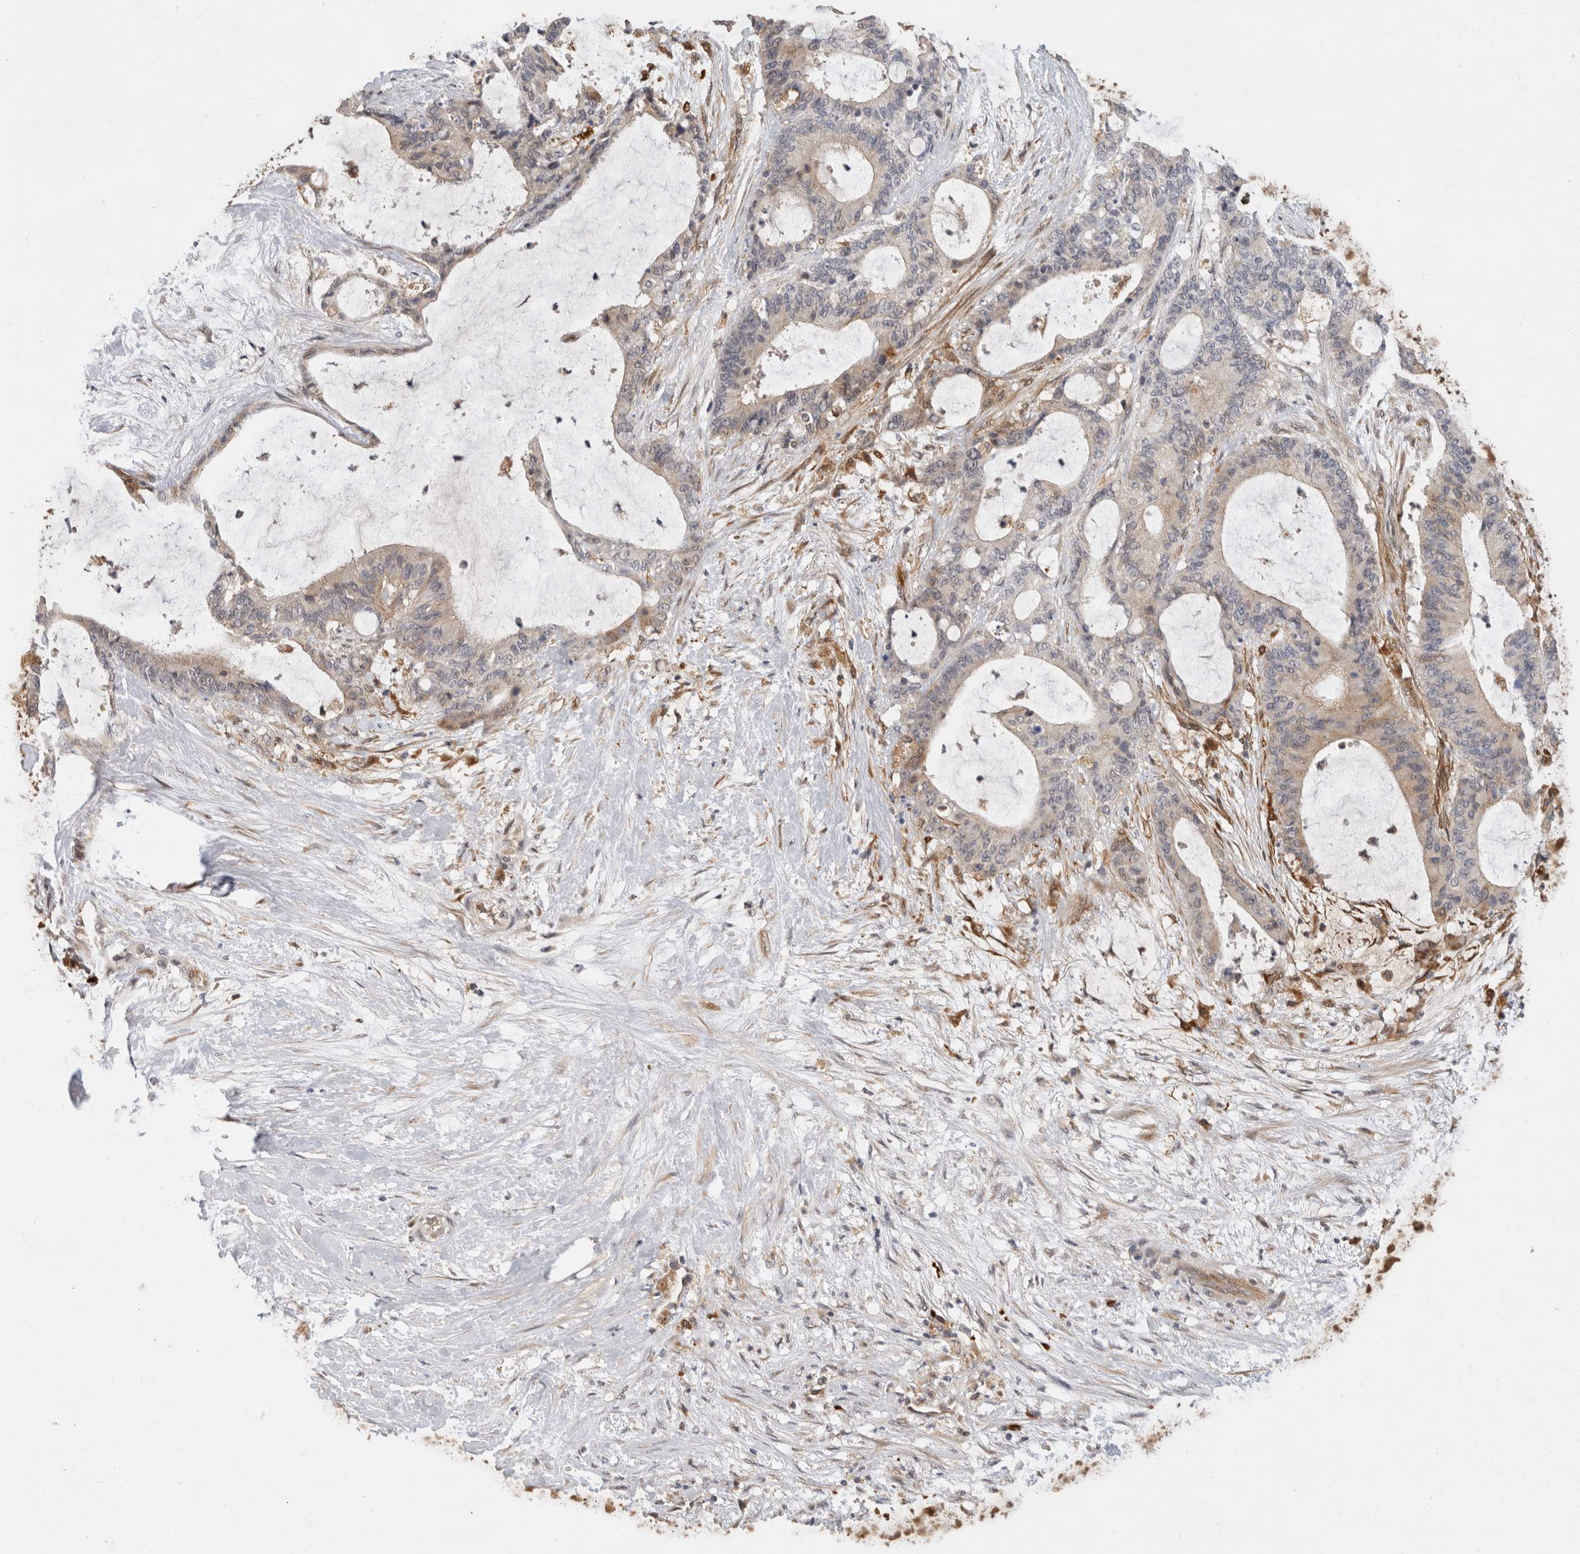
{"staining": {"intensity": "weak", "quantity": "25%-75%", "location": "cytoplasmic/membranous"}, "tissue": "liver cancer", "cell_type": "Tumor cells", "image_type": "cancer", "snomed": [{"axis": "morphology", "description": "Cholangiocarcinoma"}, {"axis": "topography", "description": "Liver"}], "caption": "Immunohistochemical staining of human liver cancer (cholangiocarcinoma) reveals low levels of weak cytoplasmic/membranous protein staining in about 25%-75% of tumor cells.", "gene": "APOL2", "patient": {"sex": "female", "age": 73}}